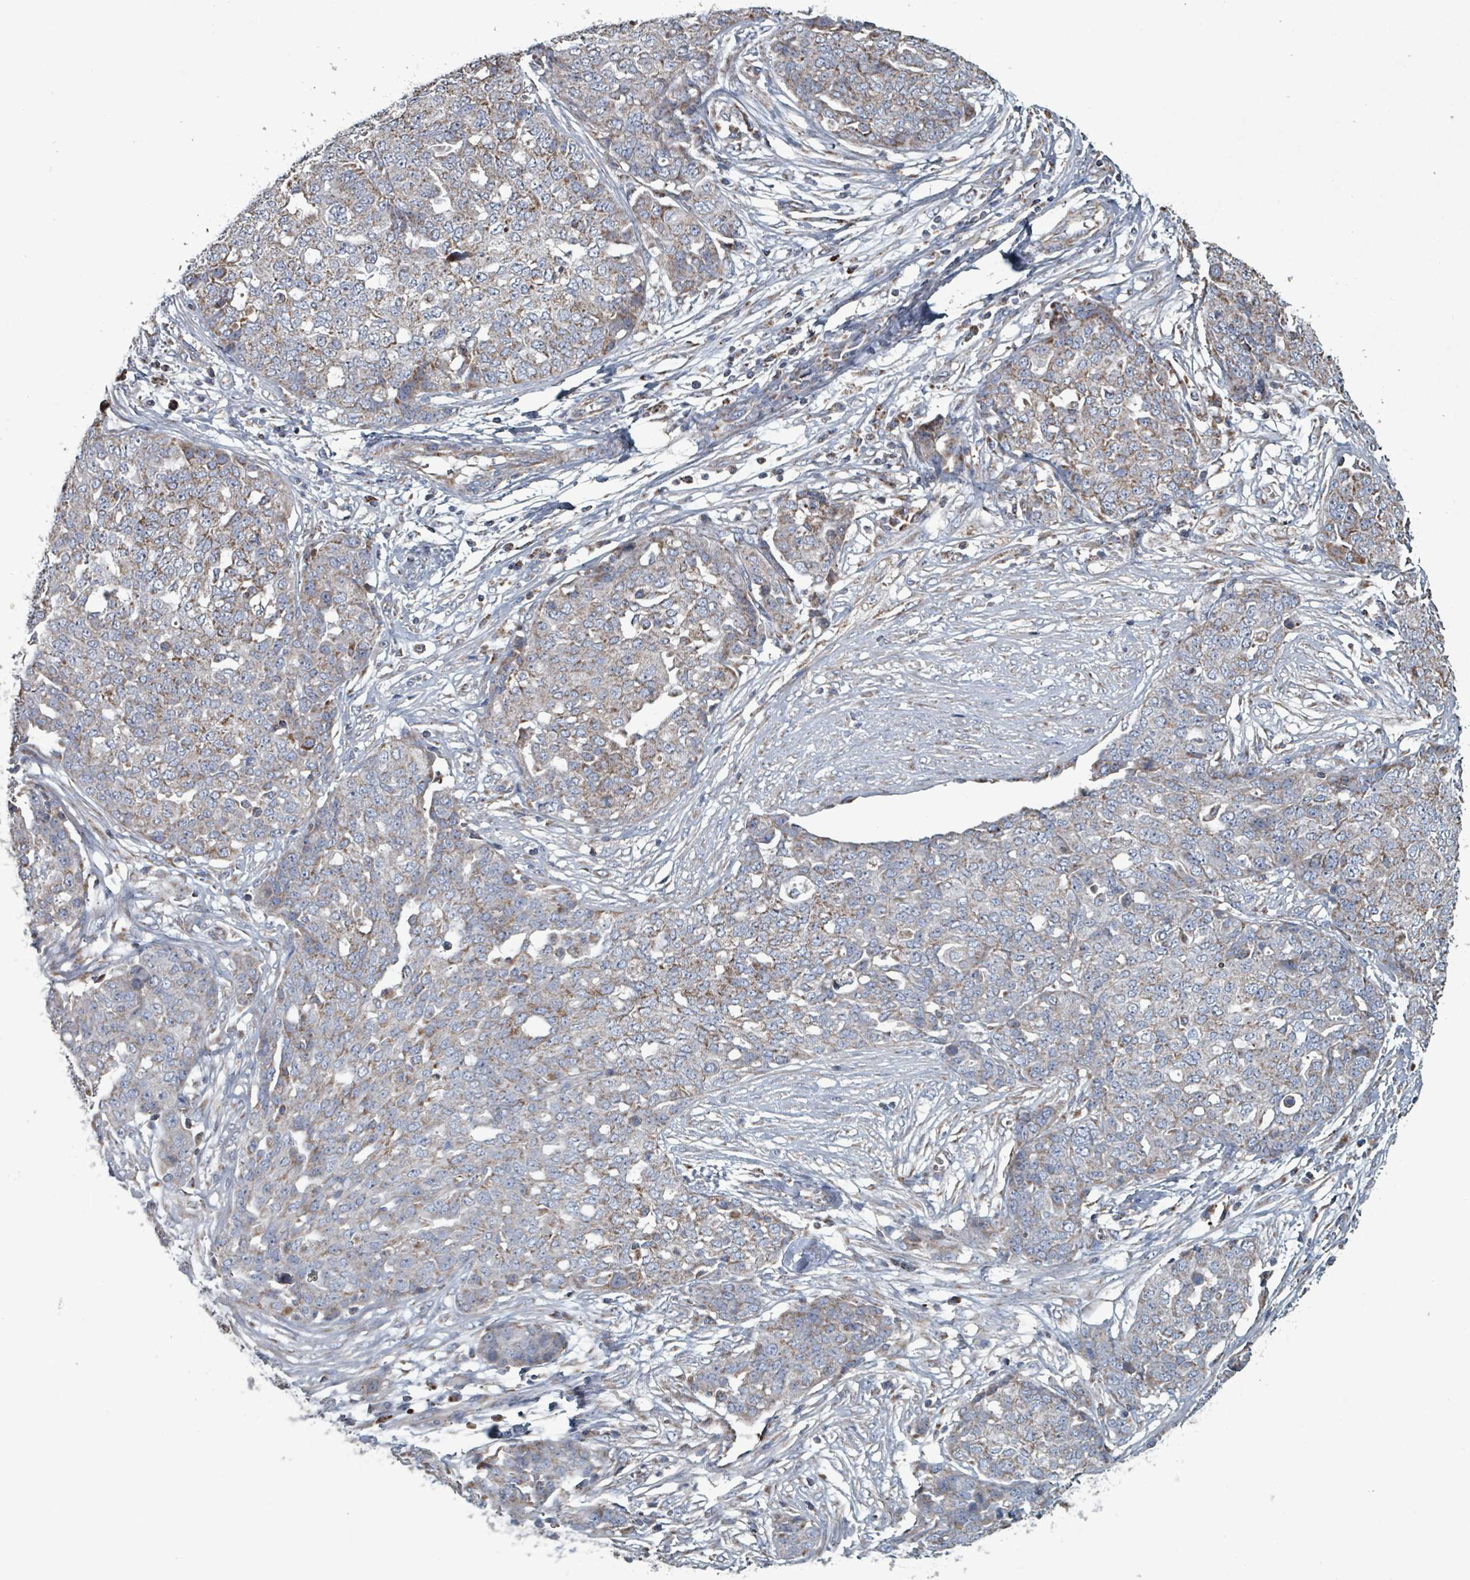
{"staining": {"intensity": "moderate", "quantity": "<25%", "location": "cytoplasmic/membranous"}, "tissue": "ovarian cancer", "cell_type": "Tumor cells", "image_type": "cancer", "snomed": [{"axis": "morphology", "description": "Cystadenocarcinoma, serous, NOS"}, {"axis": "topography", "description": "Soft tissue"}, {"axis": "topography", "description": "Ovary"}], "caption": "An immunohistochemistry photomicrograph of tumor tissue is shown. Protein staining in brown highlights moderate cytoplasmic/membranous positivity in ovarian cancer (serous cystadenocarcinoma) within tumor cells.", "gene": "ABHD18", "patient": {"sex": "female", "age": 57}}